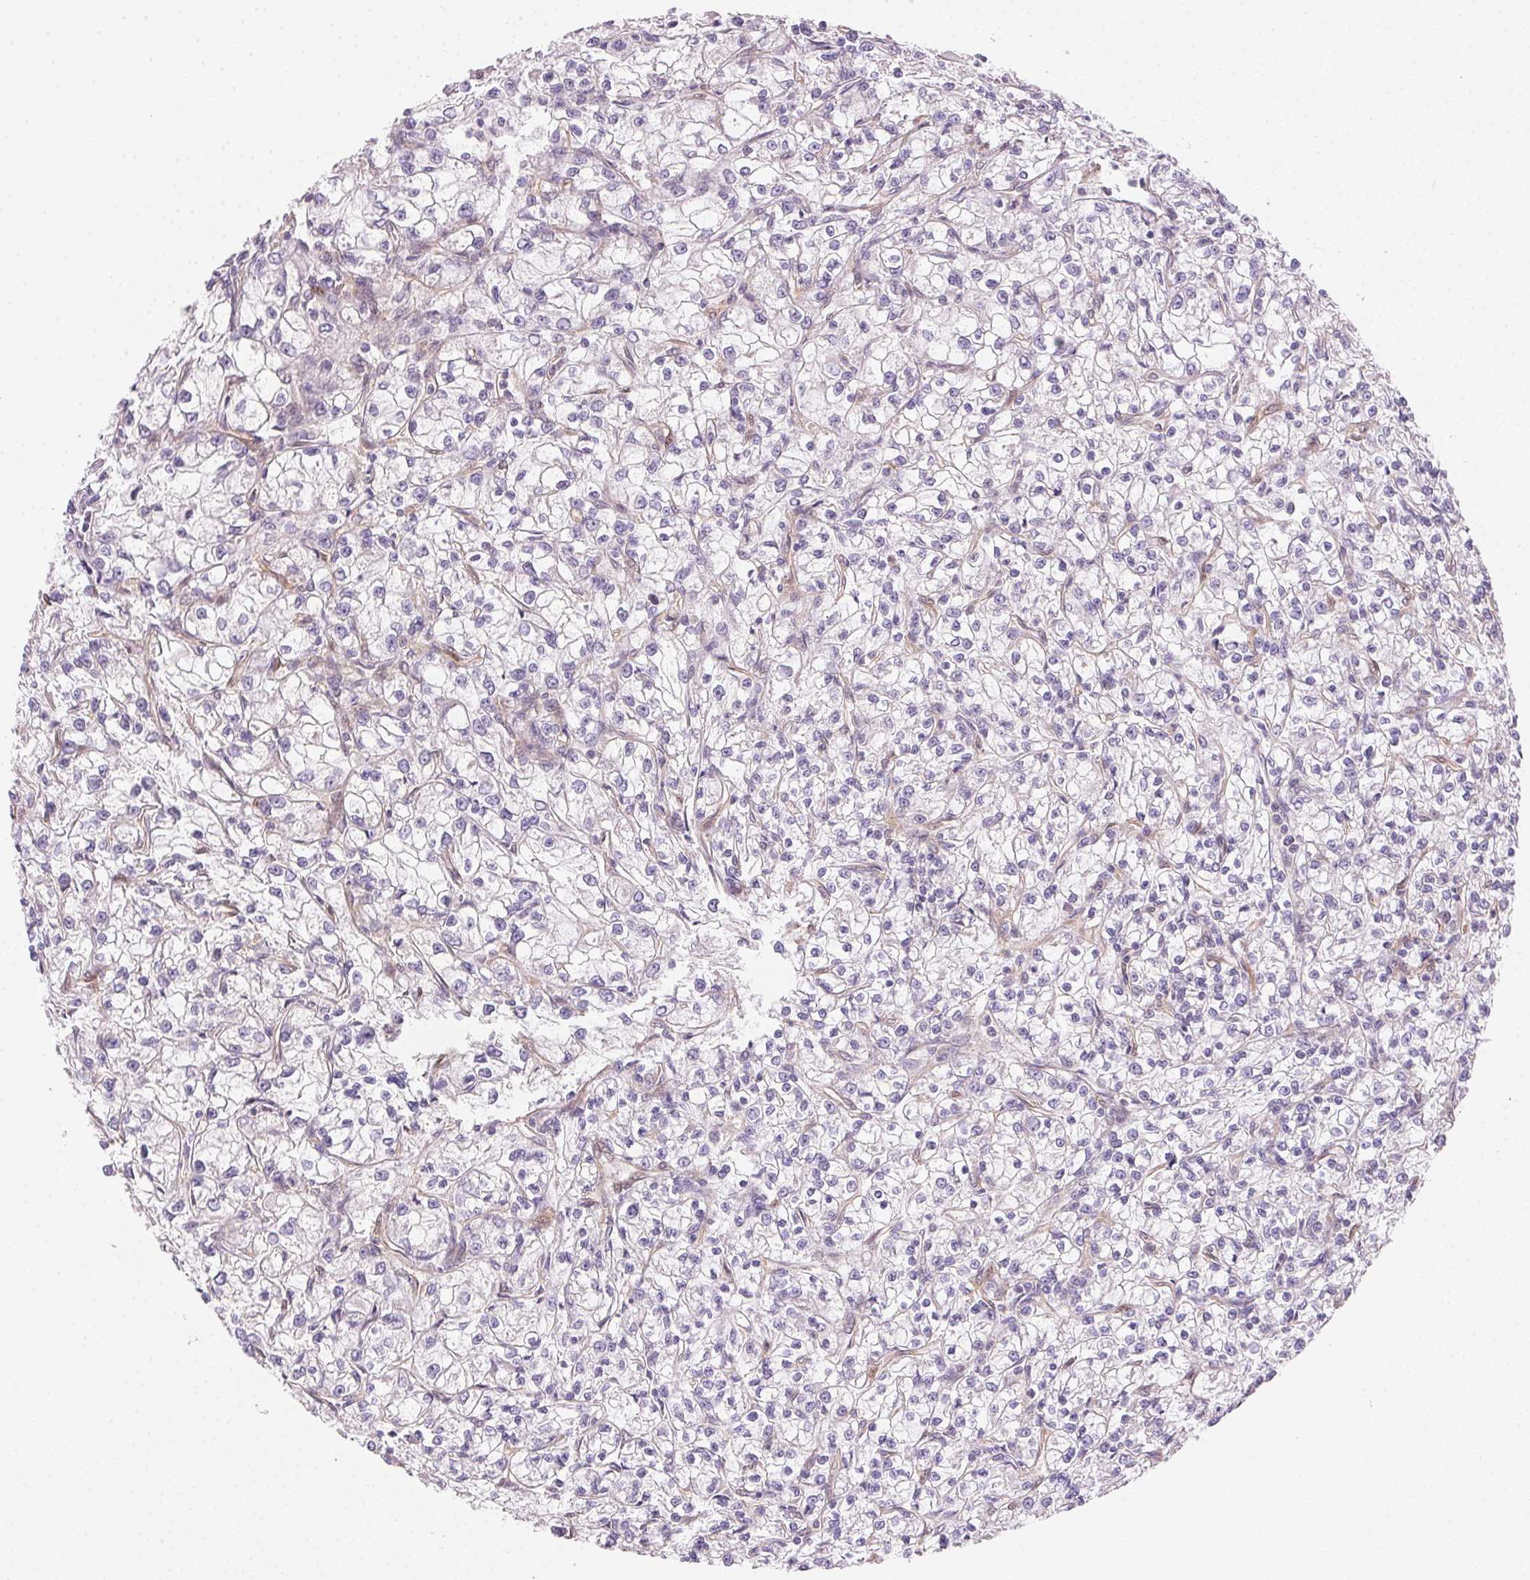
{"staining": {"intensity": "negative", "quantity": "none", "location": "none"}, "tissue": "renal cancer", "cell_type": "Tumor cells", "image_type": "cancer", "snomed": [{"axis": "morphology", "description": "Adenocarcinoma, NOS"}, {"axis": "topography", "description": "Kidney"}], "caption": "A histopathology image of adenocarcinoma (renal) stained for a protein exhibits no brown staining in tumor cells.", "gene": "SMTN", "patient": {"sex": "female", "age": 59}}